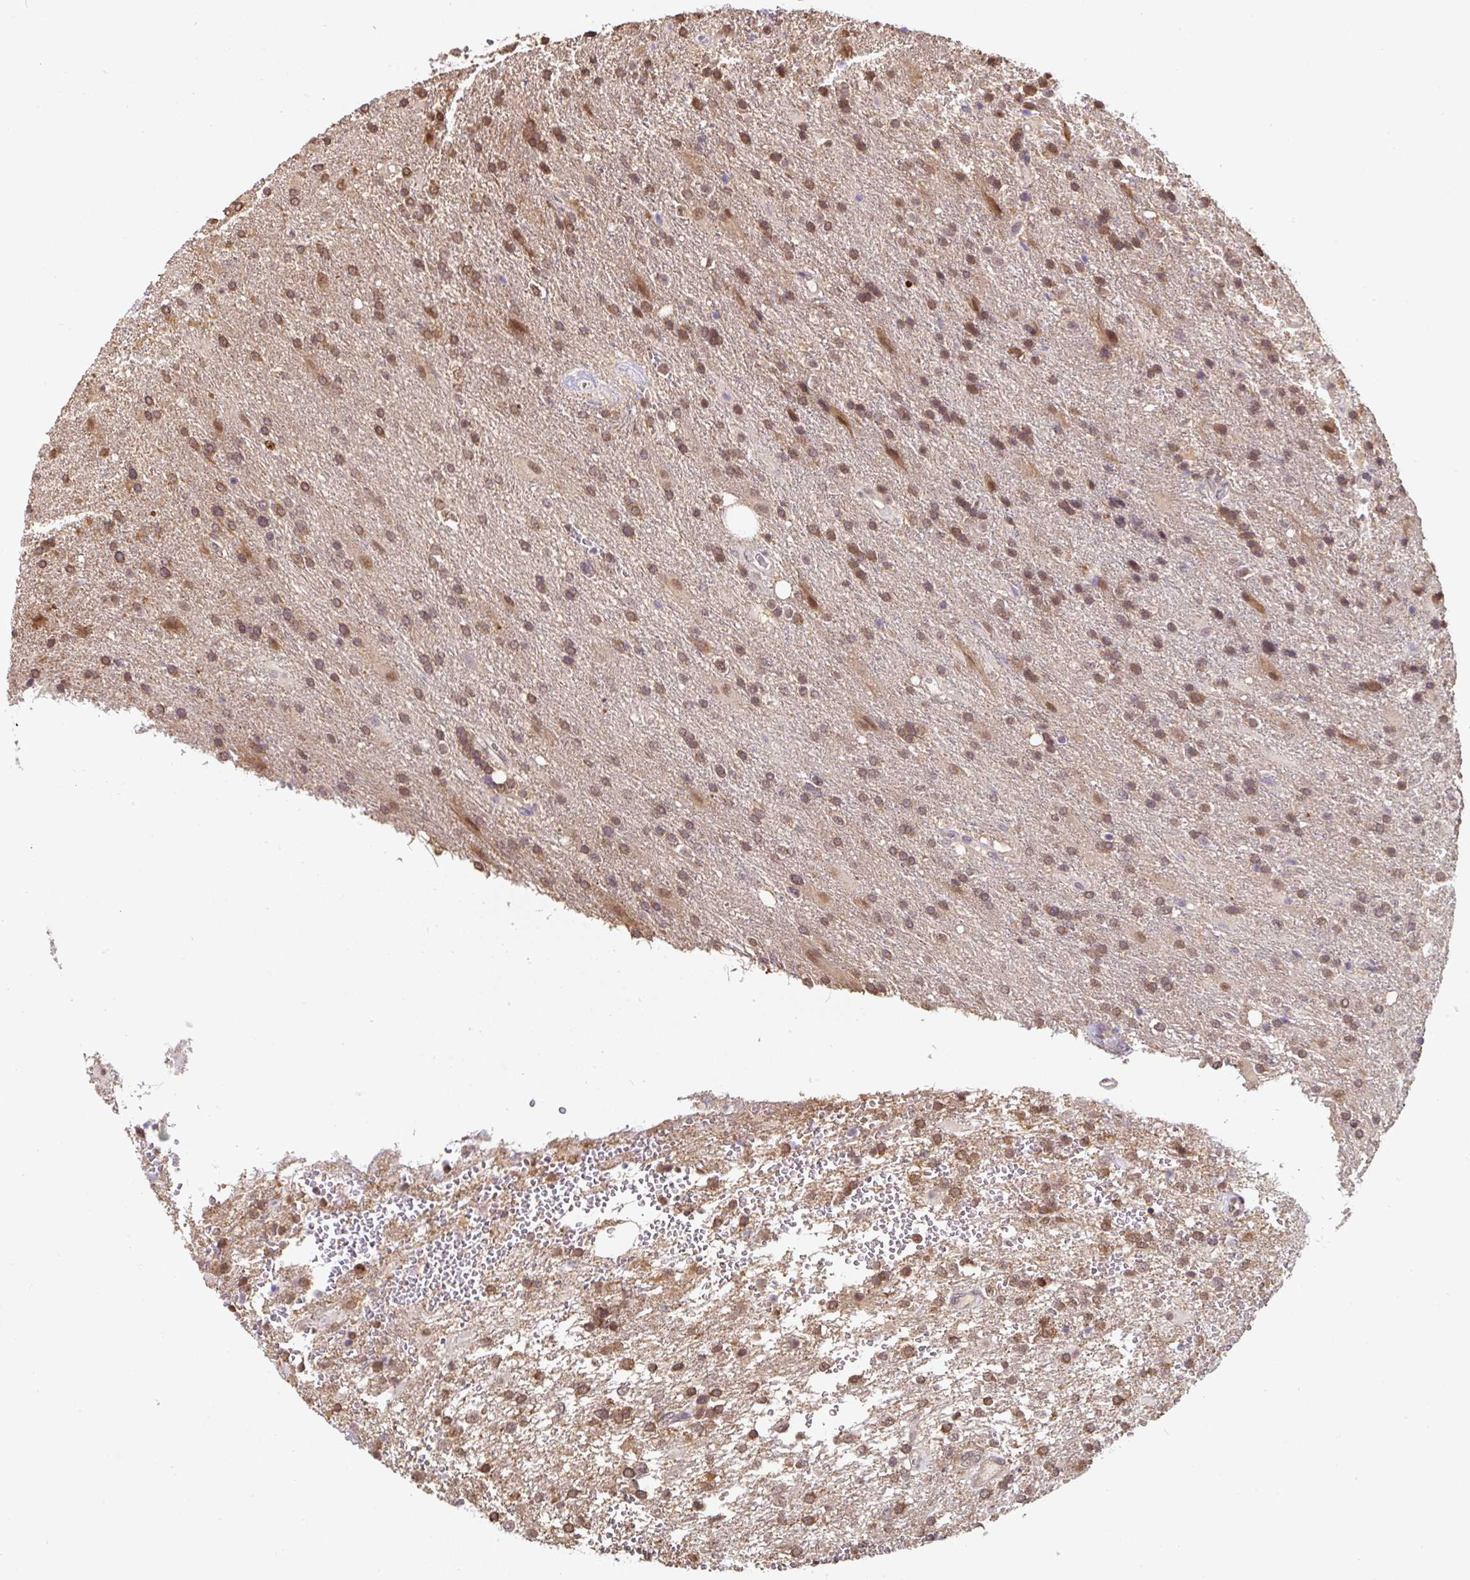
{"staining": {"intensity": "moderate", "quantity": ">75%", "location": "nuclear"}, "tissue": "glioma", "cell_type": "Tumor cells", "image_type": "cancer", "snomed": [{"axis": "morphology", "description": "Glioma, malignant, High grade"}, {"axis": "topography", "description": "Brain"}], "caption": "Immunohistochemical staining of glioma reveals medium levels of moderate nuclear positivity in approximately >75% of tumor cells.", "gene": "ST13", "patient": {"sex": "male", "age": 56}}